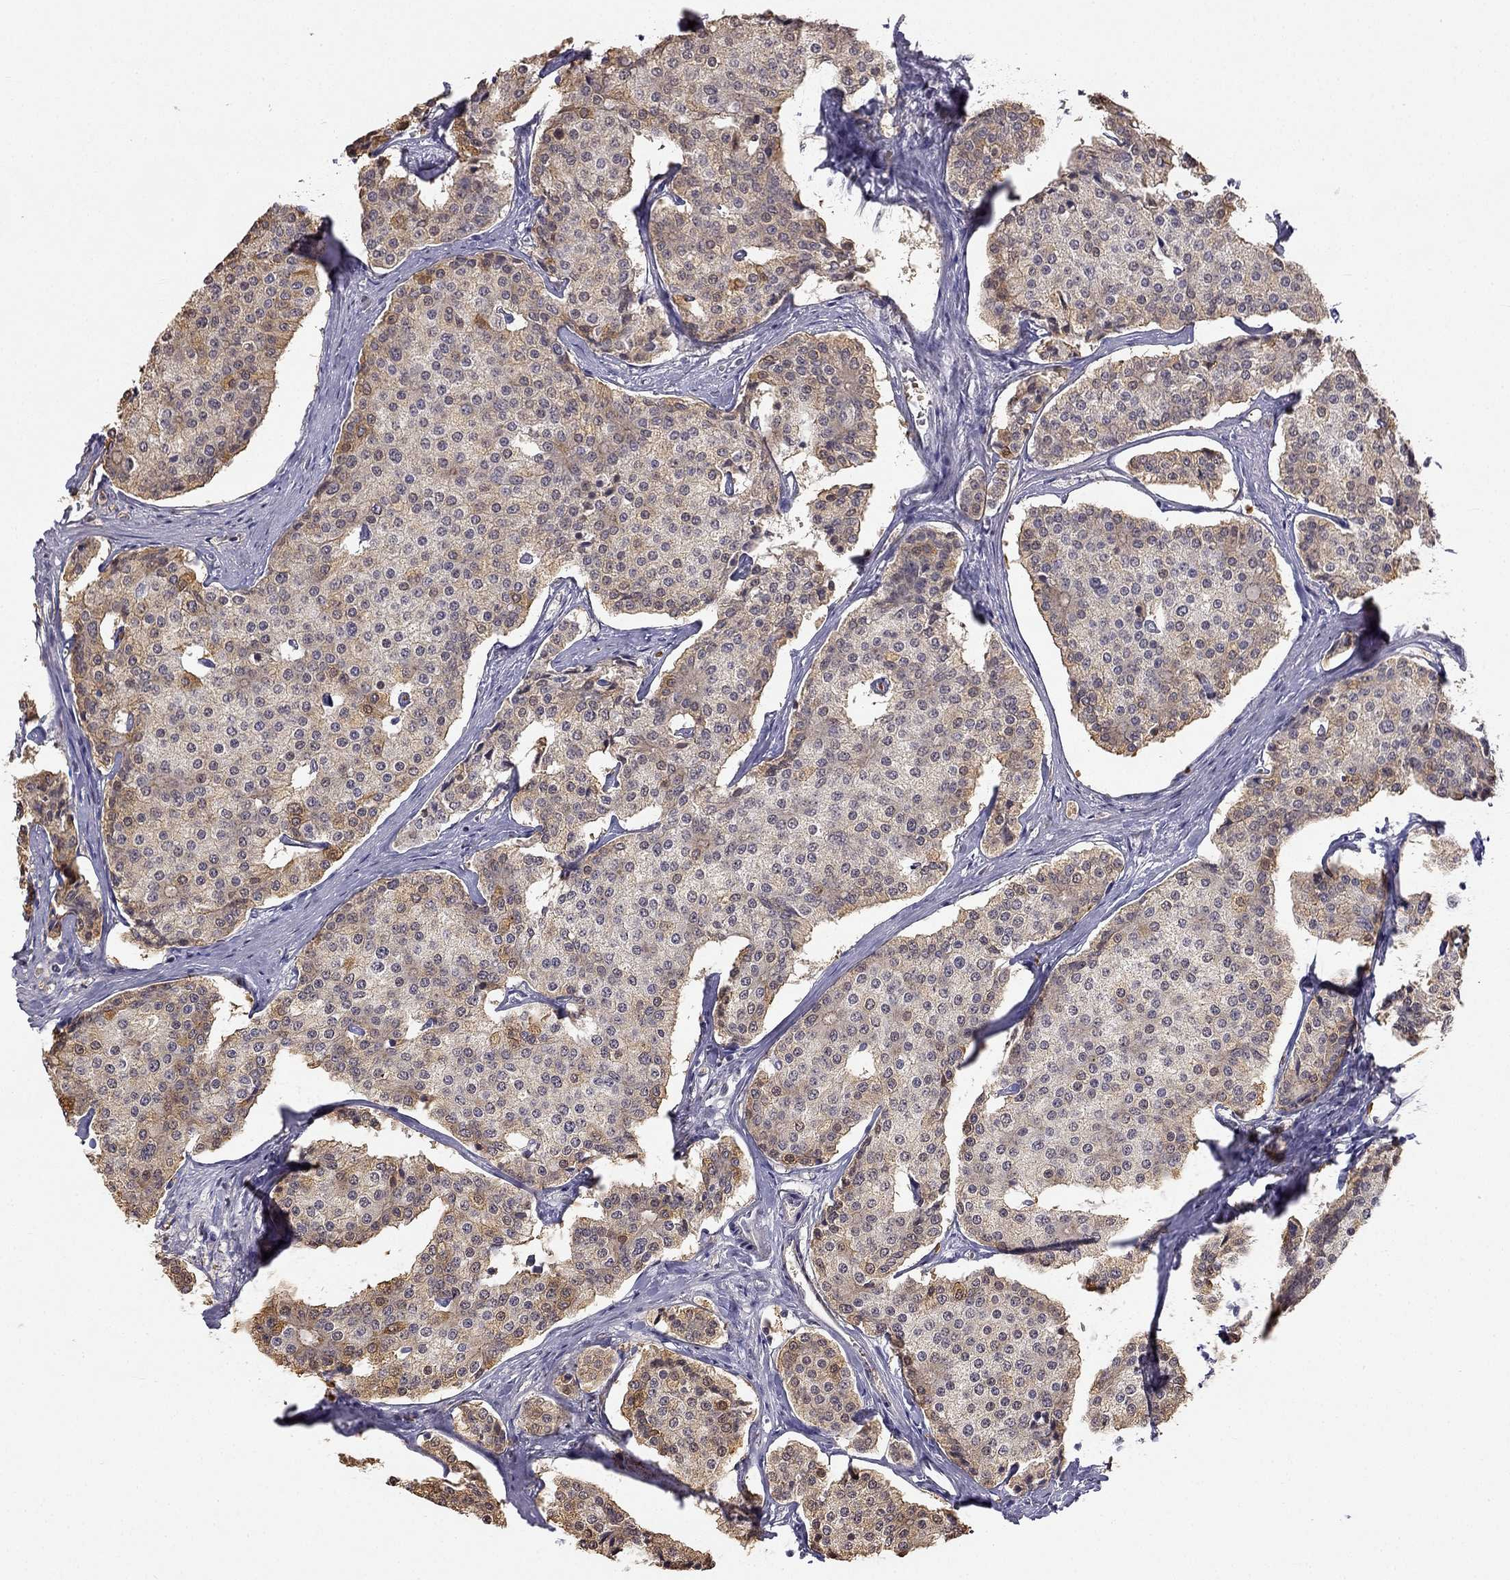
{"staining": {"intensity": "moderate", "quantity": "<25%", "location": "cytoplasmic/membranous"}, "tissue": "carcinoid", "cell_type": "Tumor cells", "image_type": "cancer", "snomed": [{"axis": "morphology", "description": "Carcinoid, malignant, NOS"}, {"axis": "topography", "description": "Small intestine"}], "caption": "Approximately <25% of tumor cells in human carcinoid demonstrate moderate cytoplasmic/membranous protein expression as visualized by brown immunohistochemical staining.", "gene": "C16orf89", "patient": {"sex": "female", "age": 65}}